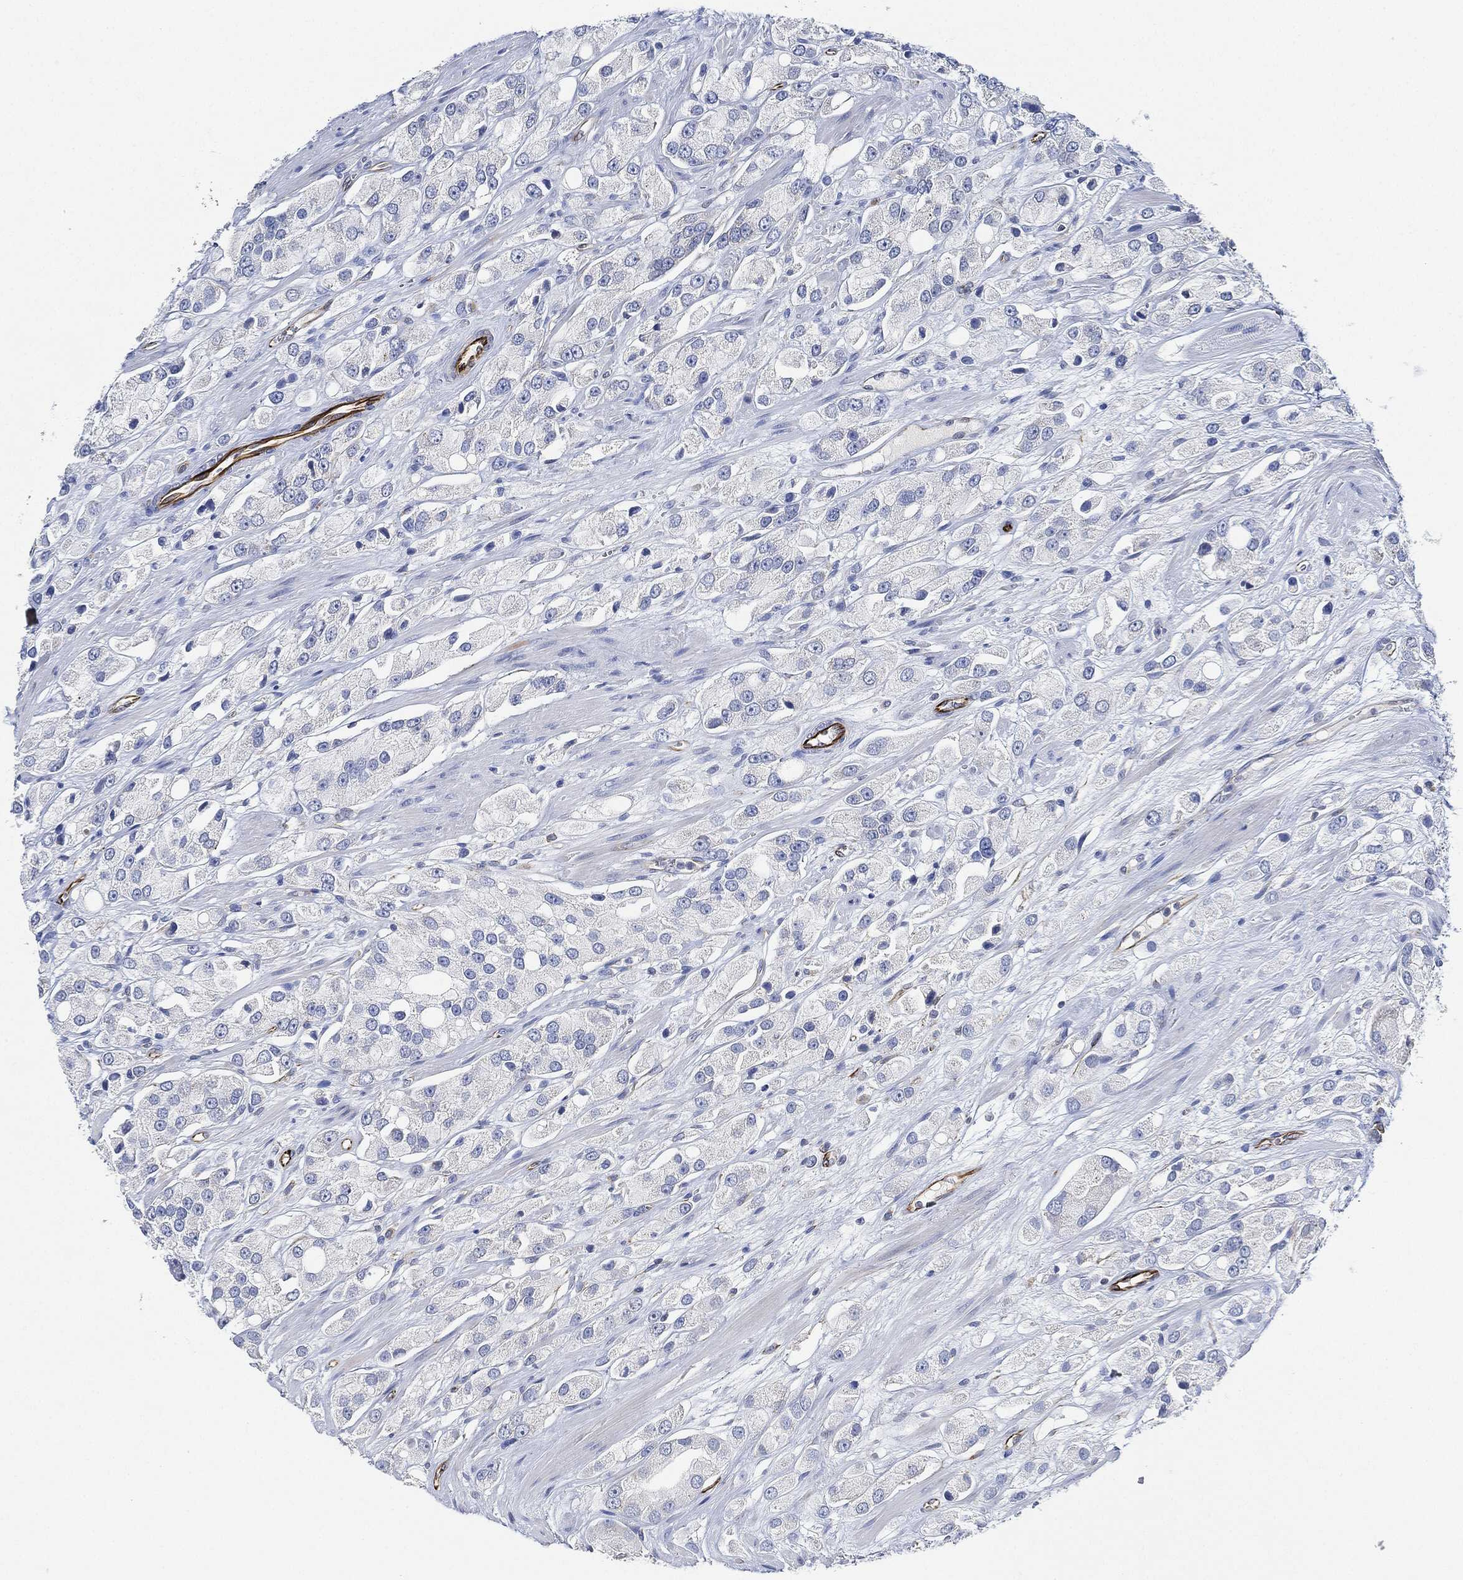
{"staining": {"intensity": "negative", "quantity": "none", "location": "none"}, "tissue": "prostate cancer", "cell_type": "Tumor cells", "image_type": "cancer", "snomed": [{"axis": "morphology", "description": "Adenocarcinoma, NOS"}, {"axis": "topography", "description": "Prostate and seminal vesicle, NOS"}, {"axis": "topography", "description": "Prostate"}], "caption": "Image shows no significant protein expression in tumor cells of adenocarcinoma (prostate).", "gene": "THSD1", "patient": {"sex": "male", "age": 64}}